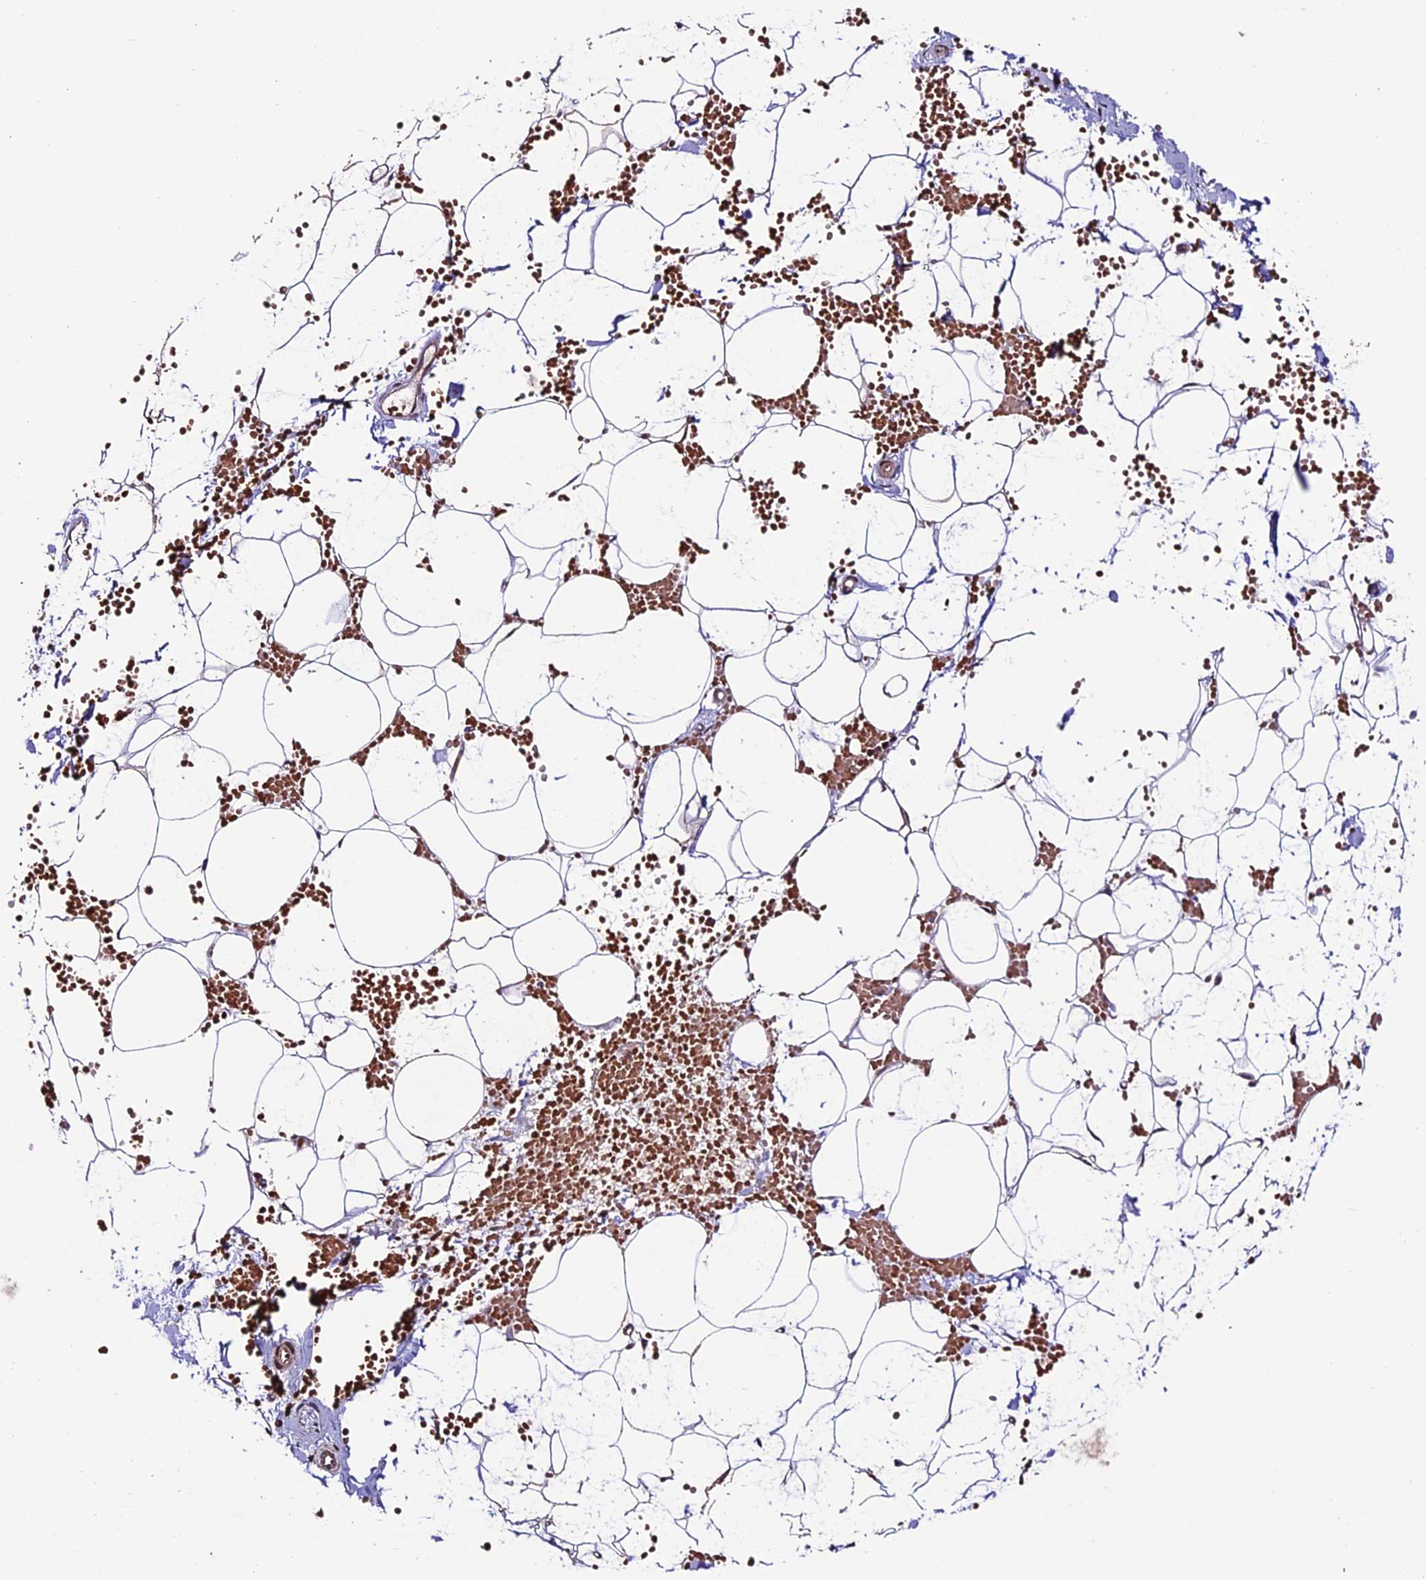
{"staining": {"intensity": "moderate", "quantity": "25%-75%", "location": "cytoplasmic/membranous"}, "tissue": "adipose tissue", "cell_type": "Adipocytes", "image_type": "normal", "snomed": [{"axis": "morphology", "description": "Normal tissue, NOS"}, {"axis": "topography", "description": "Breast"}], "caption": "There is medium levels of moderate cytoplasmic/membranous positivity in adipocytes of benign adipose tissue, as demonstrated by immunohistochemical staining (brown color).", "gene": "CABIN1", "patient": {"sex": "female", "age": 23}}